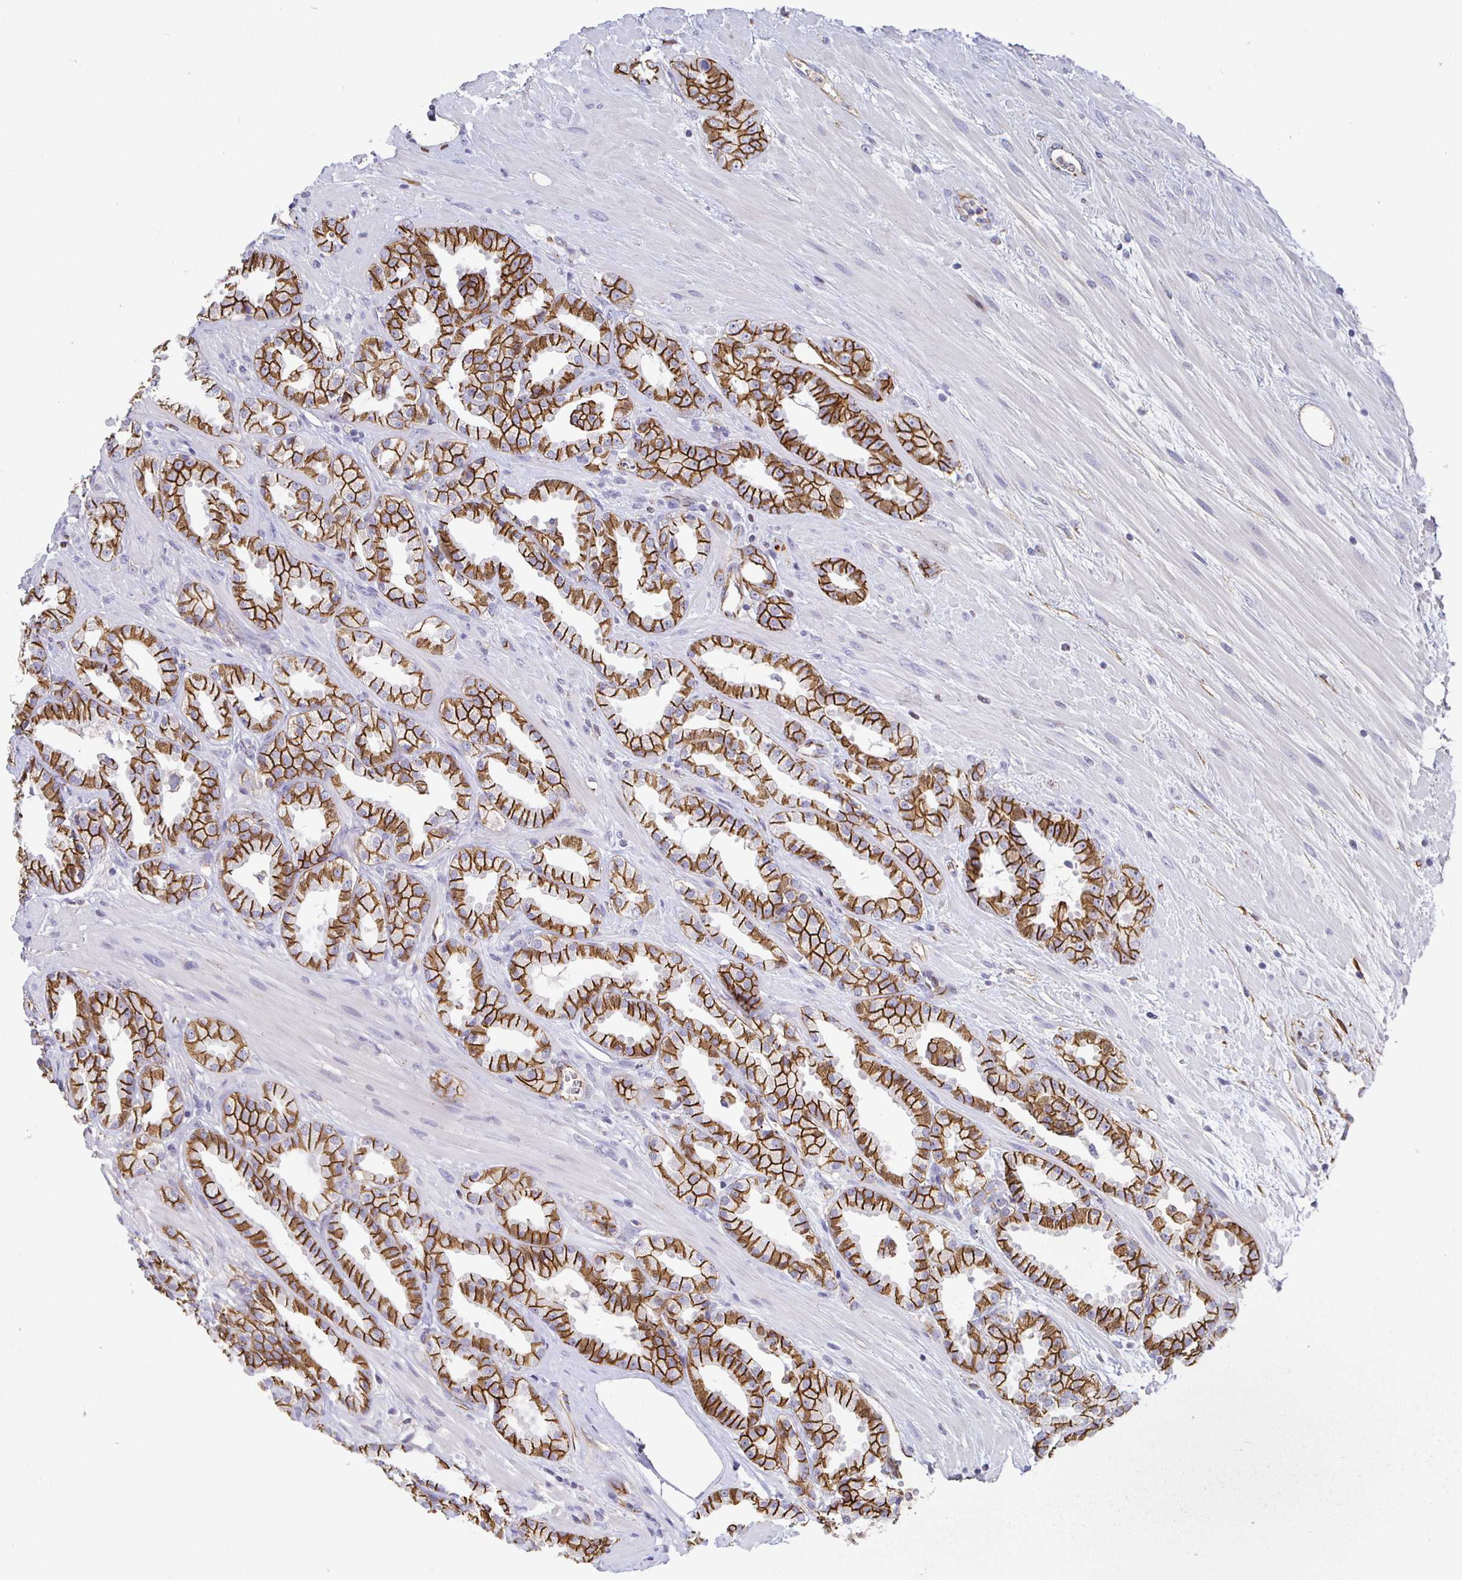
{"staining": {"intensity": "strong", "quantity": ">75%", "location": "cytoplasmic/membranous"}, "tissue": "prostate cancer", "cell_type": "Tumor cells", "image_type": "cancer", "snomed": [{"axis": "morphology", "description": "Adenocarcinoma, Low grade"}, {"axis": "topography", "description": "Prostate"}], "caption": "Prostate cancer (low-grade adenocarcinoma) stained with a brown dye reveals strong cytoplasmic/membranous positive positivity in approximately >75% of tumor cells.", "gene": "PIWIL3", "patient": {"sex": "male", "age": 61}}